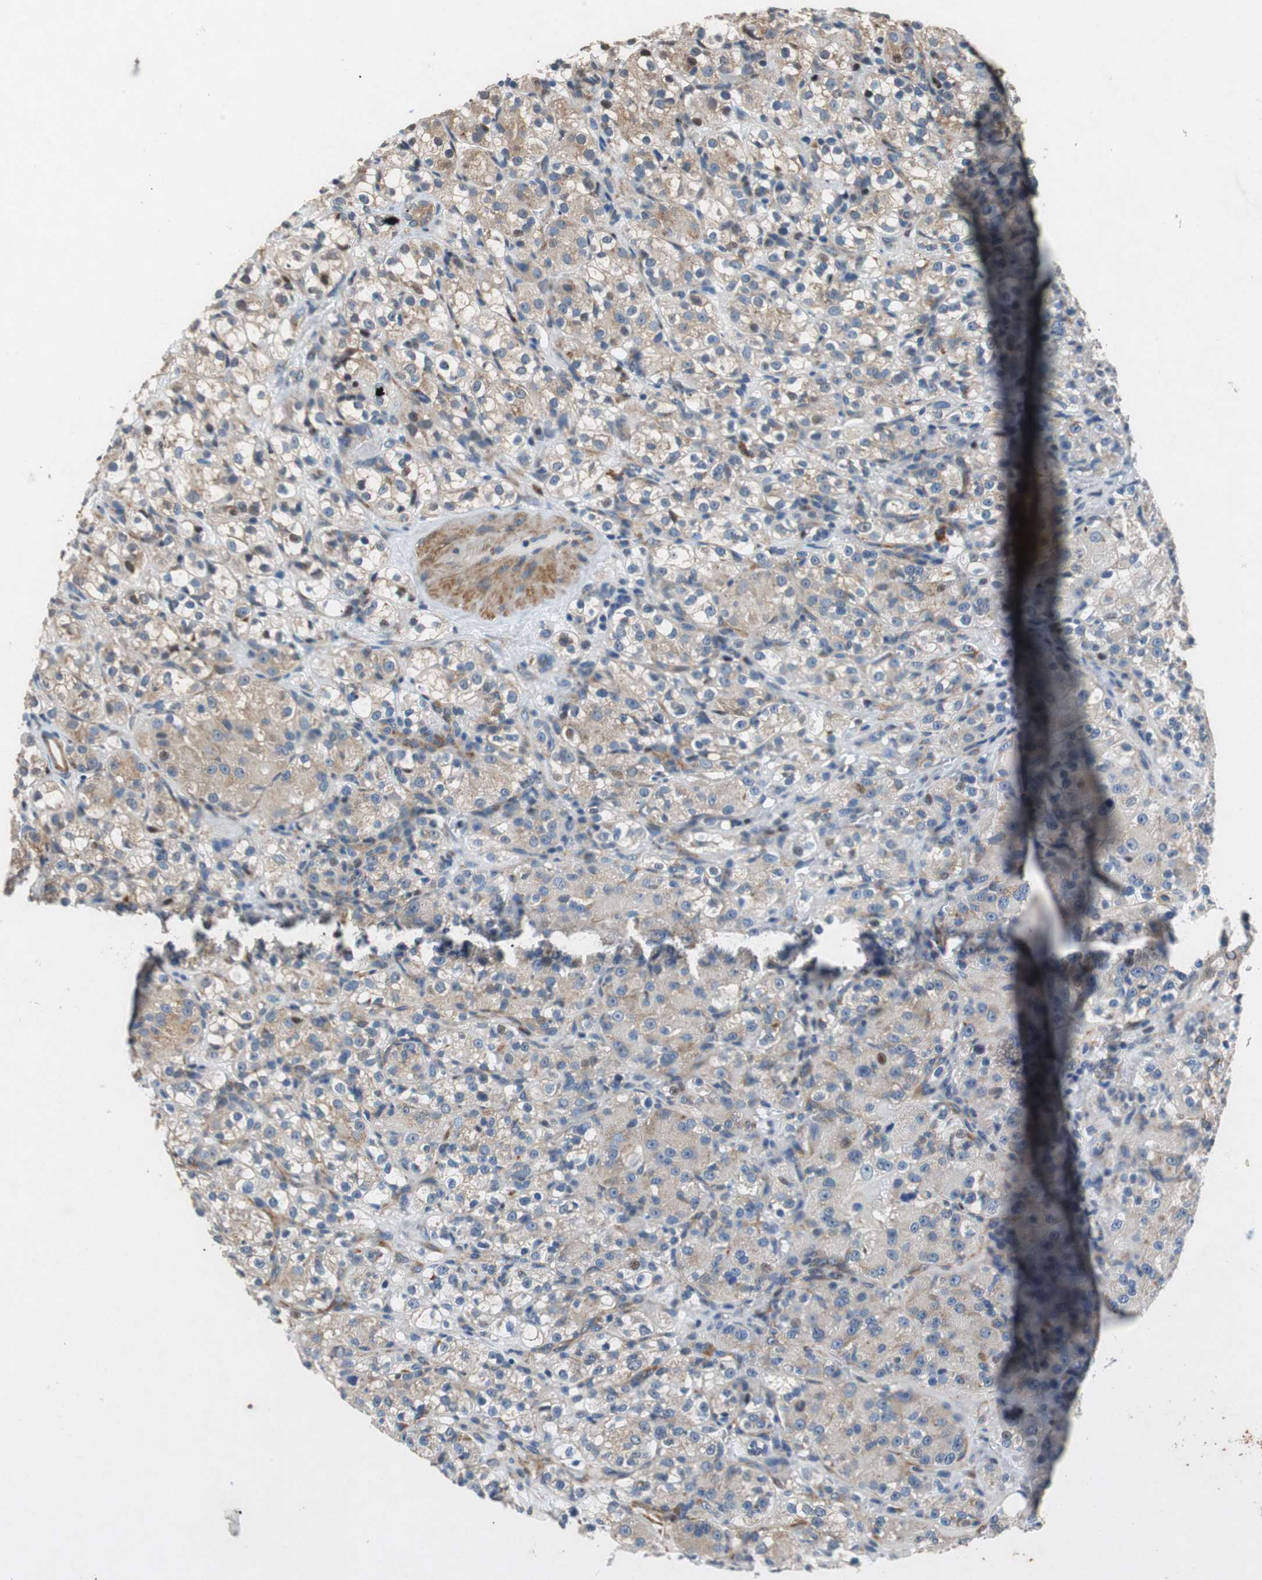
{"staining": {"intensity": "weak", "quantity": ">75%", "location": "cytoplasmic/membranous"}, "tissue": "renal cancer", "cell_type": "Tumor cells", "image_type": "cancer", "snomed": [{"axis": "morphology", "description": "Normal tissue, NOS"}, {"axis": "morphology", "description": "Adenocarcinoma, NOS"}, {"axis": "topography", "description": "Kidney"}], "caption": "Renal cancer (adenocarcinoma) stained with IHC displays weak cytoplasmic/membranous staining in about >75% of tumor cells.", "gene": "RPL35", "patient": {"sex": "male", "age": 61}}